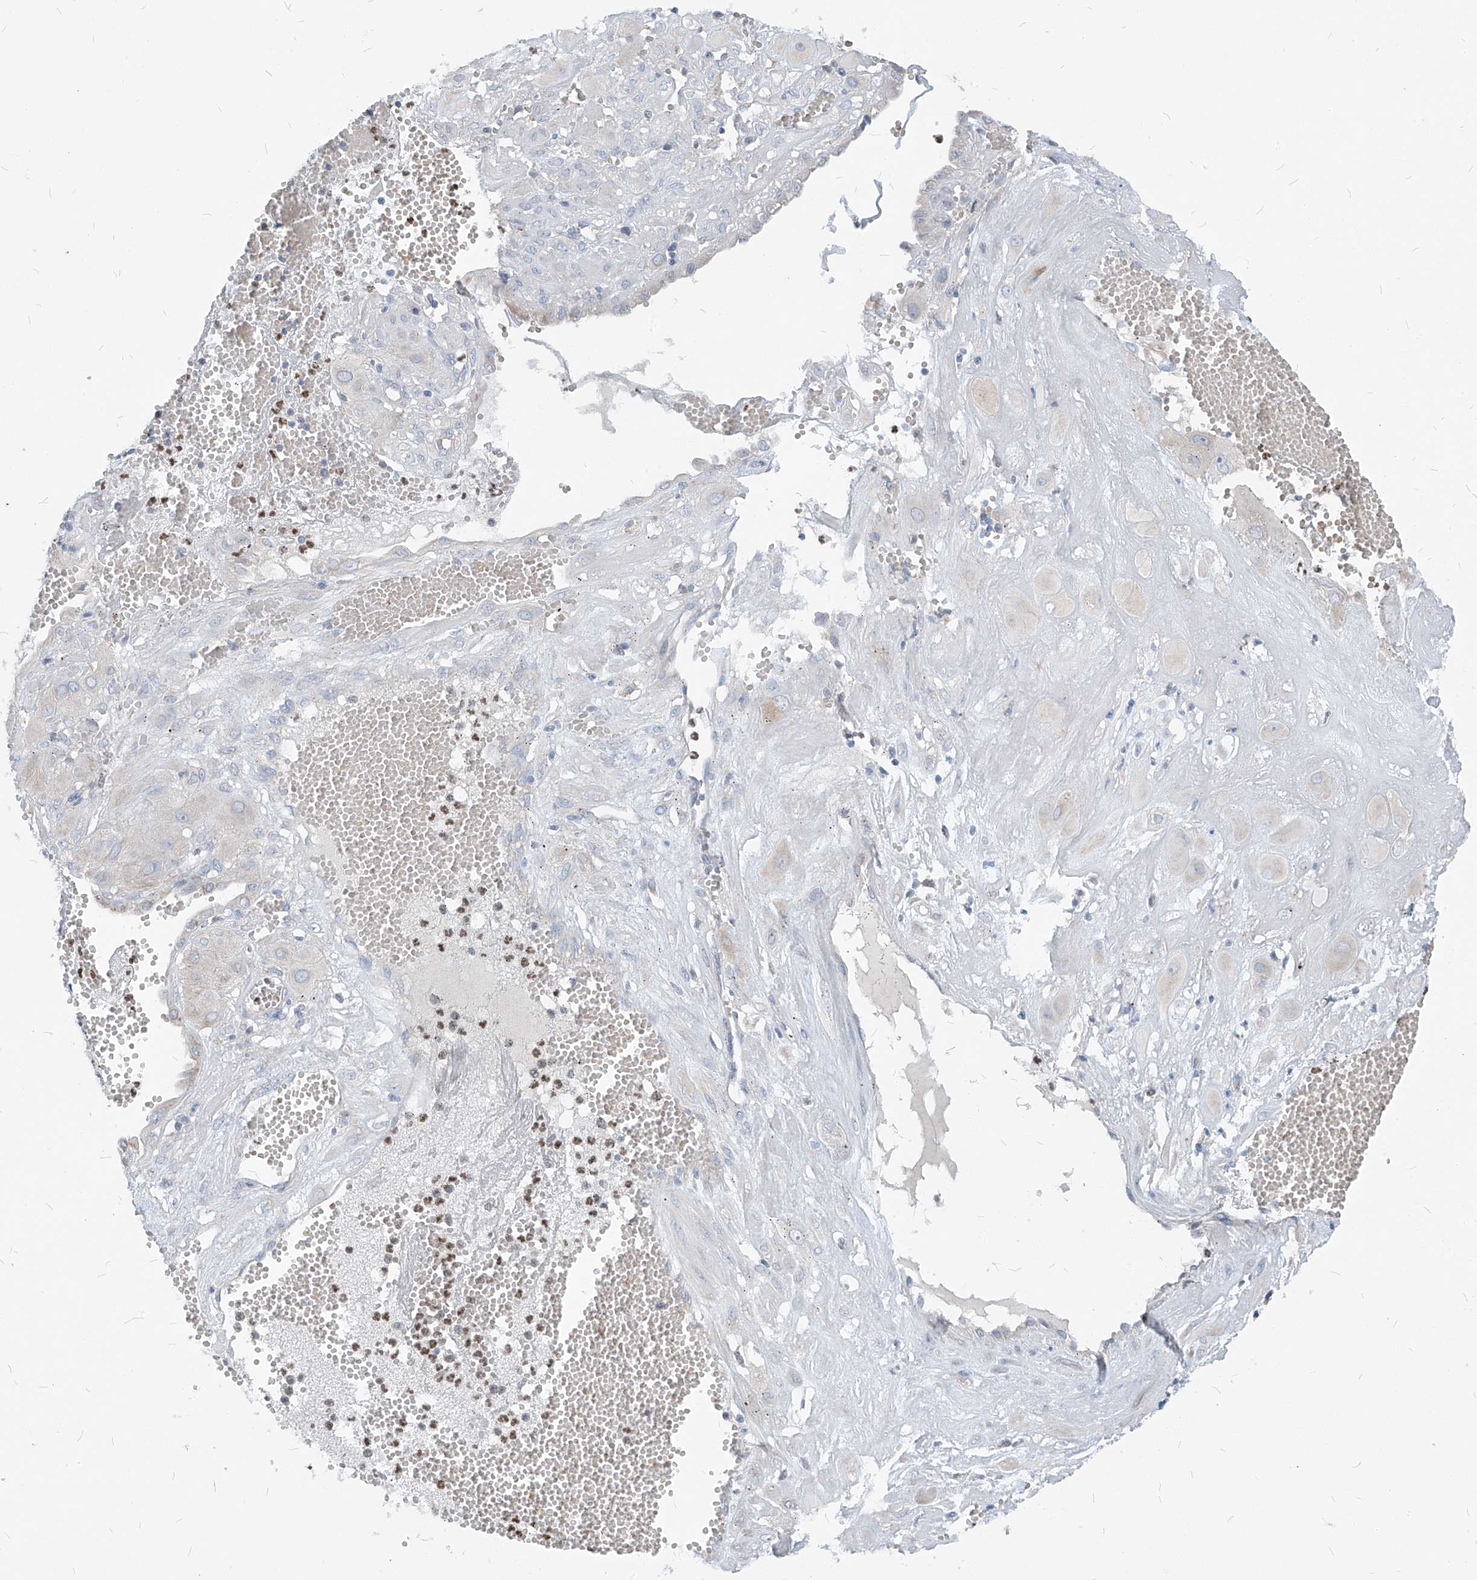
{"staining": {"intensity": "negative", "quantity": "none", "location": "none"}, "tissue": "cervical cancer", "cell_type": "Tumor cells", "image_type": "cancer", "snomed": [{"axis": "morphology", "description": "Squamous cell carcinoma, NOS"}, {"axis": "topography", "description": "Cervix"}], "caption": "Squamous cell carcinoma (cervical) was stained to show a protein in brown. There is no significant positivity in tumor cells.", "gene": "CHMP2B", "patient": {"sex": "female", "age": 34}}